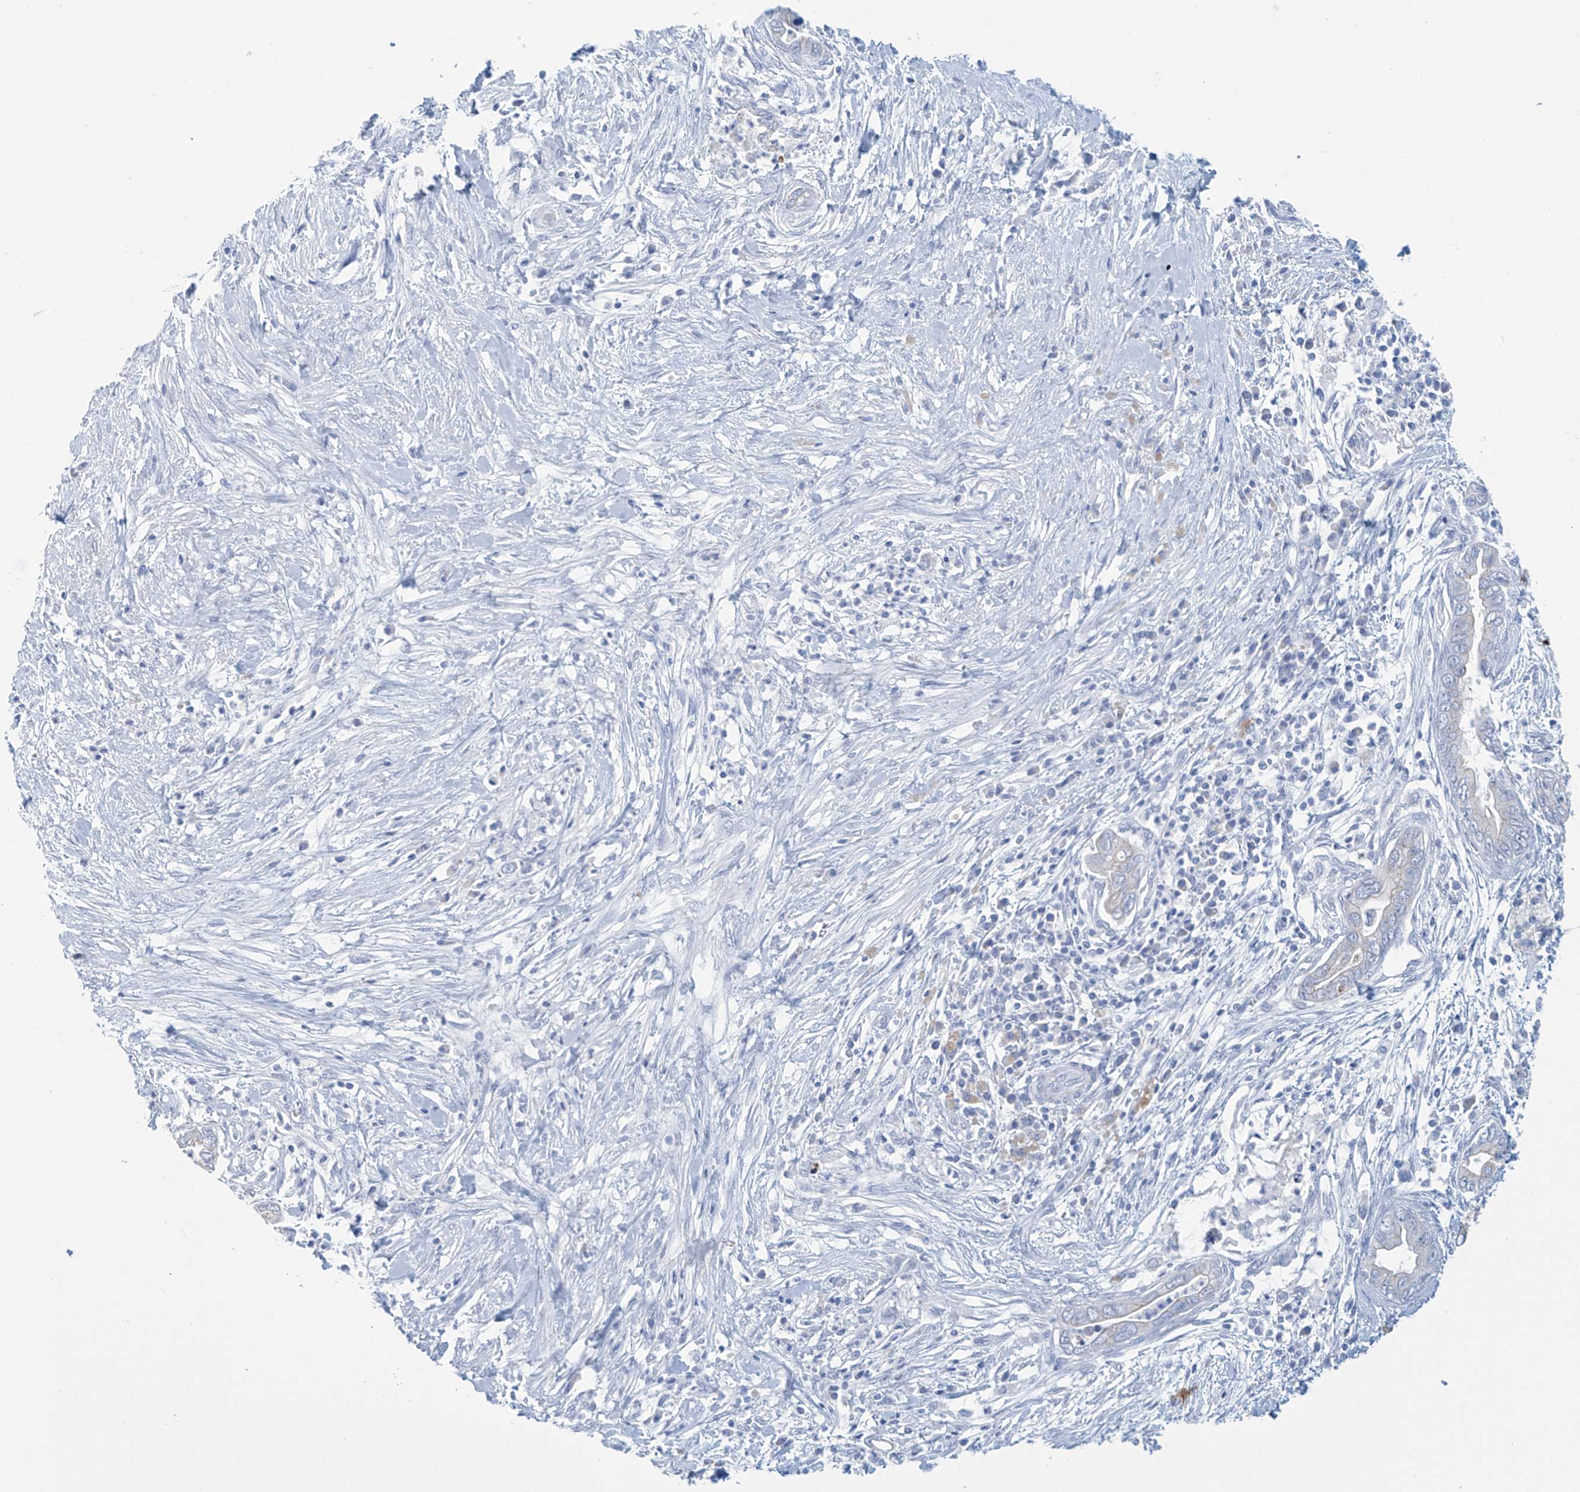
{"staining": {"intensity": "weak", "quantity": "<25%", "location": "cytoplasmic/membranous"}, "tissue": "pancreatic cancer", "cell_type": "Tumor cells", "image_type": "cancer", "snomed": [{"axis": "morphology", "description": "Adenocarcinoma, NOS"}, {"axis": "topography", "description": "Pancreas"}], "caption": "This is a histopathology image of IHC staining of adenocarcinoma (pancreatic), which shows no staining in tumor cells. Brightfield microscopy of immunohistochemistry (IHC) stained with DAB (brown) and hematoxylin (blue), captured at high magnification.", "gene": "DSP", "patient": {"sex": "male", "age": 75}}